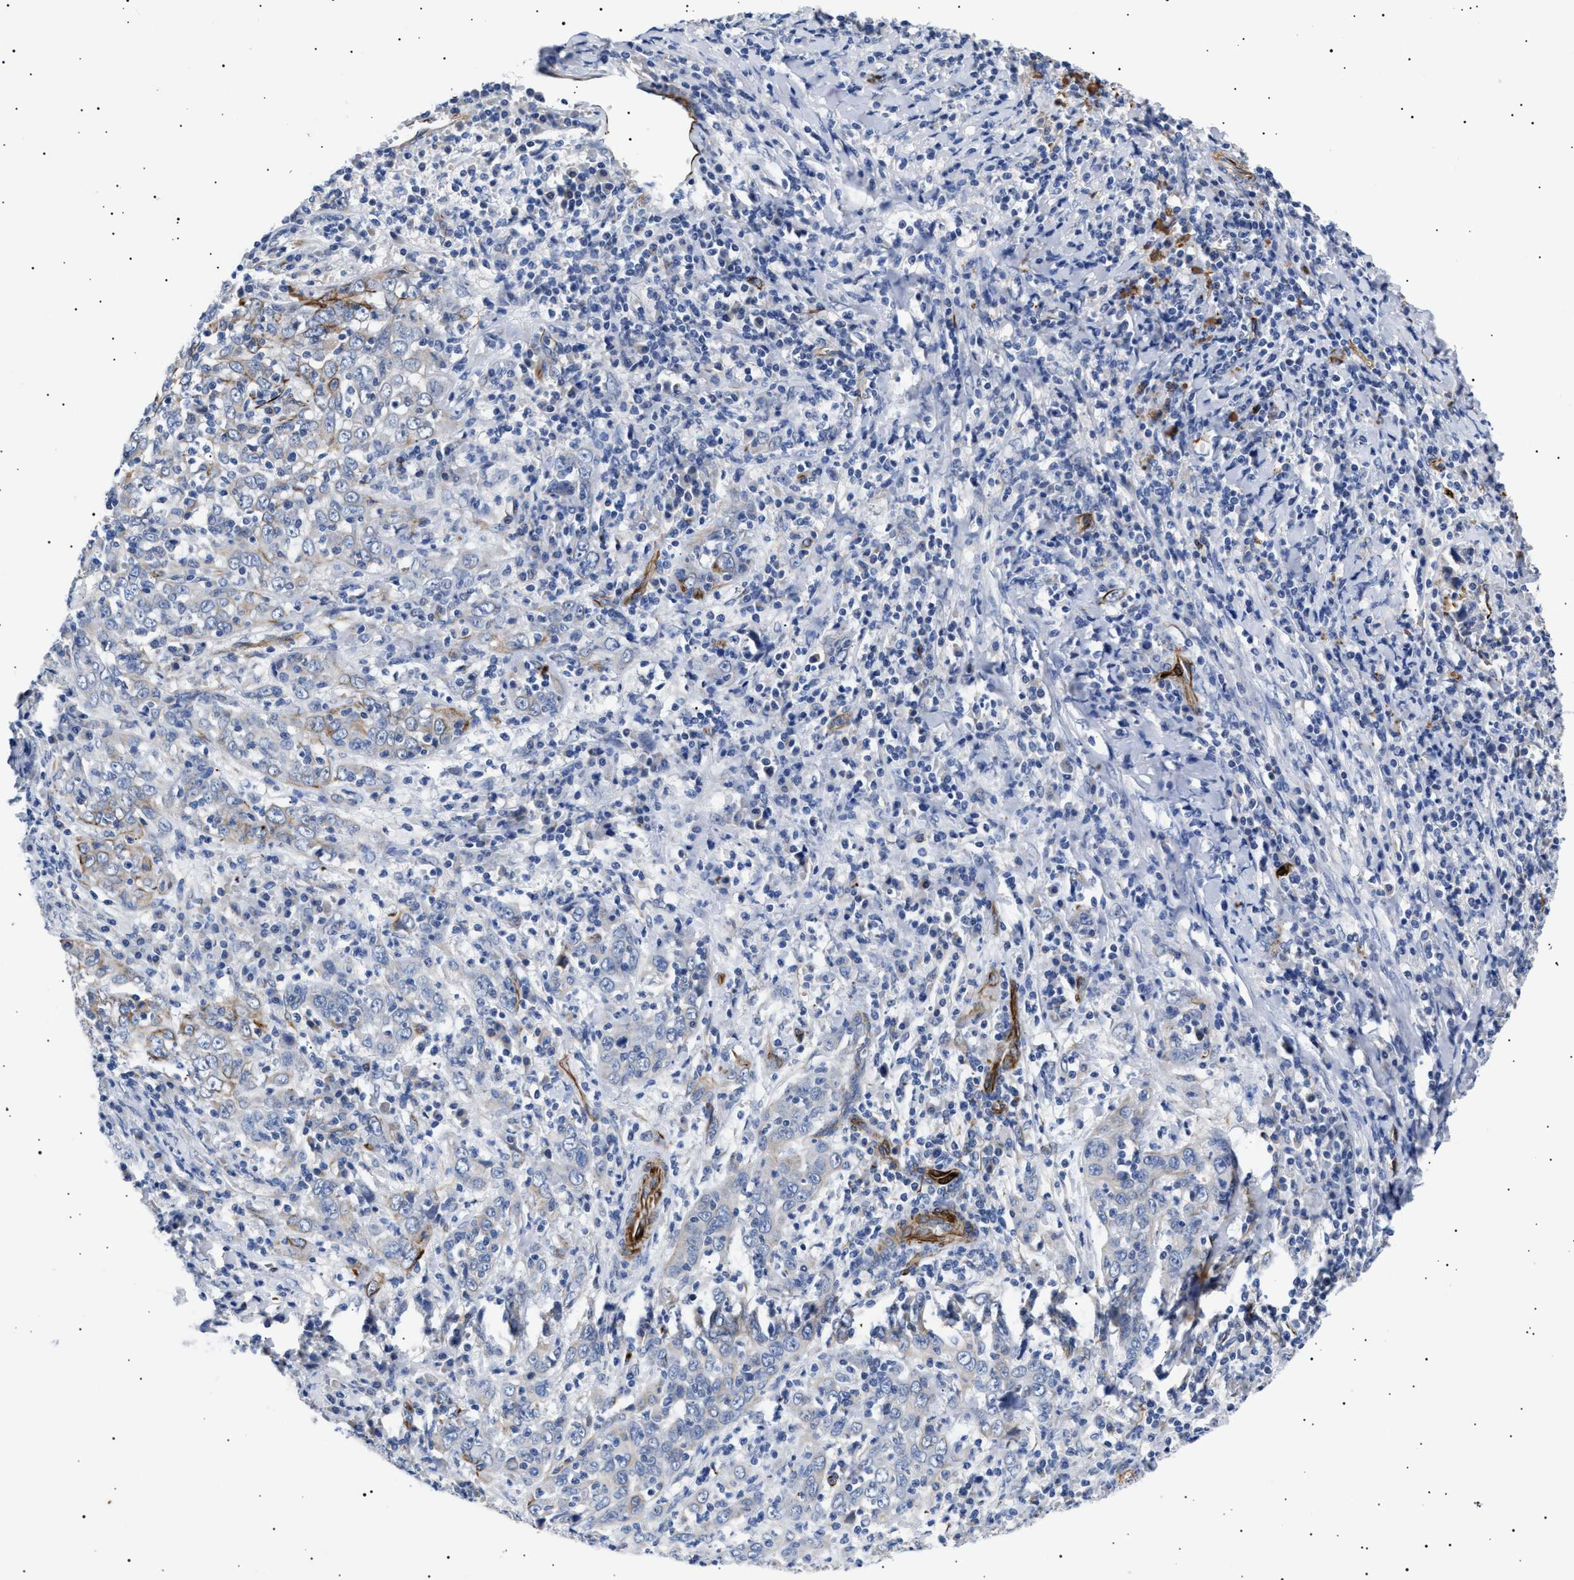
{"staining": {"intensity": "negative", "quantity": "none", "location": "none"}, "tissue": "cervical cancer", "cell_type": "Tumor cells", "image_type": "cancer", "snomed": [{"axis": "morphology", "description": "Squamous cell carcinoma, NOS"}, {"axis": "topography", "description": "Cervix"}], "caption": "Cervical squamous cell carcinoma was stained to show a protein in brown. There is no significant staining in tumor cells.", "gene": "OLFML2A", "patient": {"sex": "female", "age": 46}}